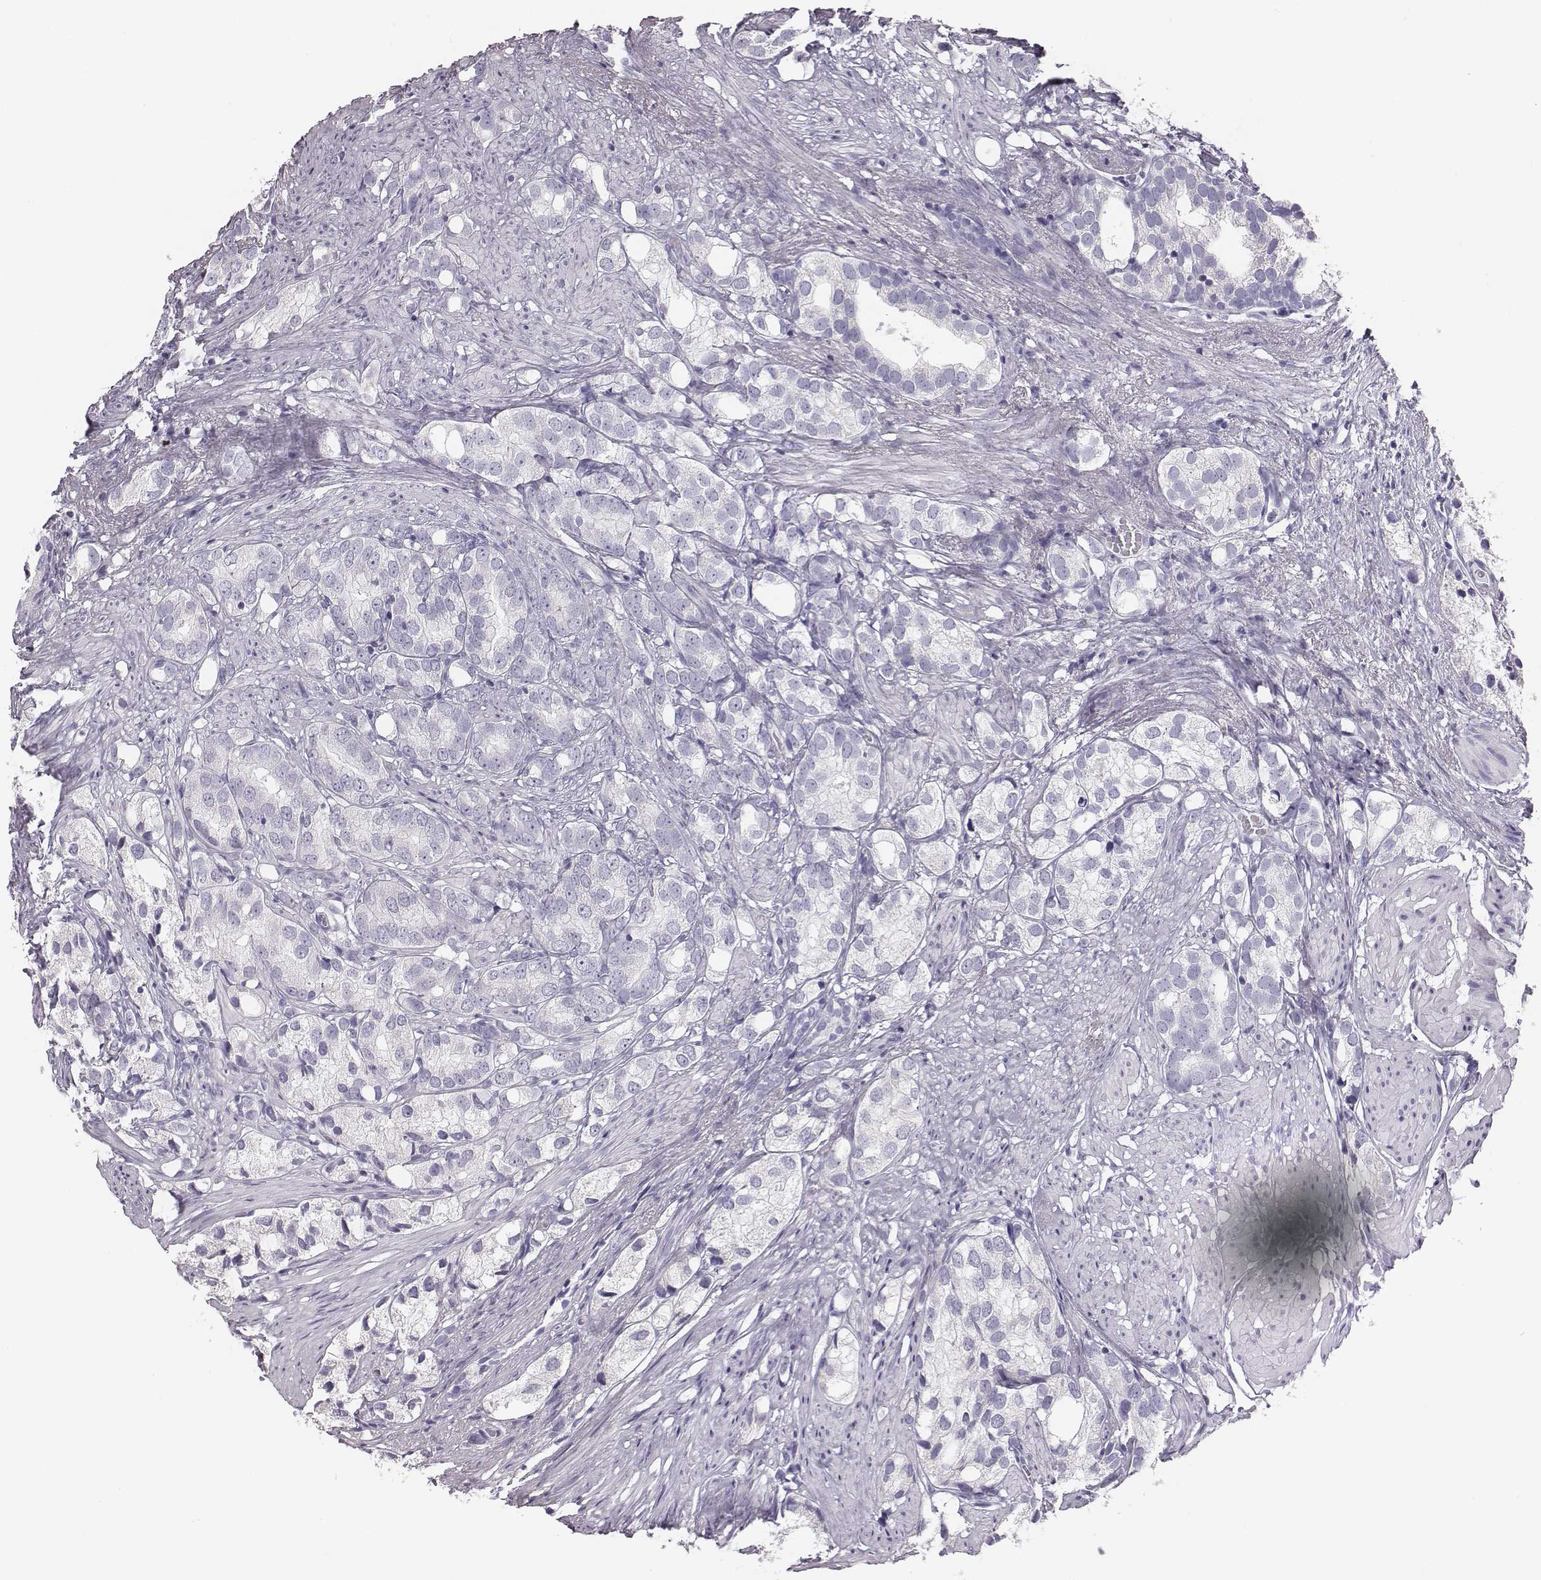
{"staining": {"intensity": "negative", "quantity": "none", "location": "none"}, "tissue": "prostate cancer", "cell_type": "Tumor cells", "image_type": "cancer", "snomed": [{"axis": "morphology", "description": "Adenocarcinoma, High grade"}, {"axis": "topography", "description": "Prostate"}], "caption": "Tumor cells show no significant positivity in prostate cancer (high-grade adenocarcinoma).", "gene": "GUCA1A", "patient": {"sex": "male", "age": 82}}